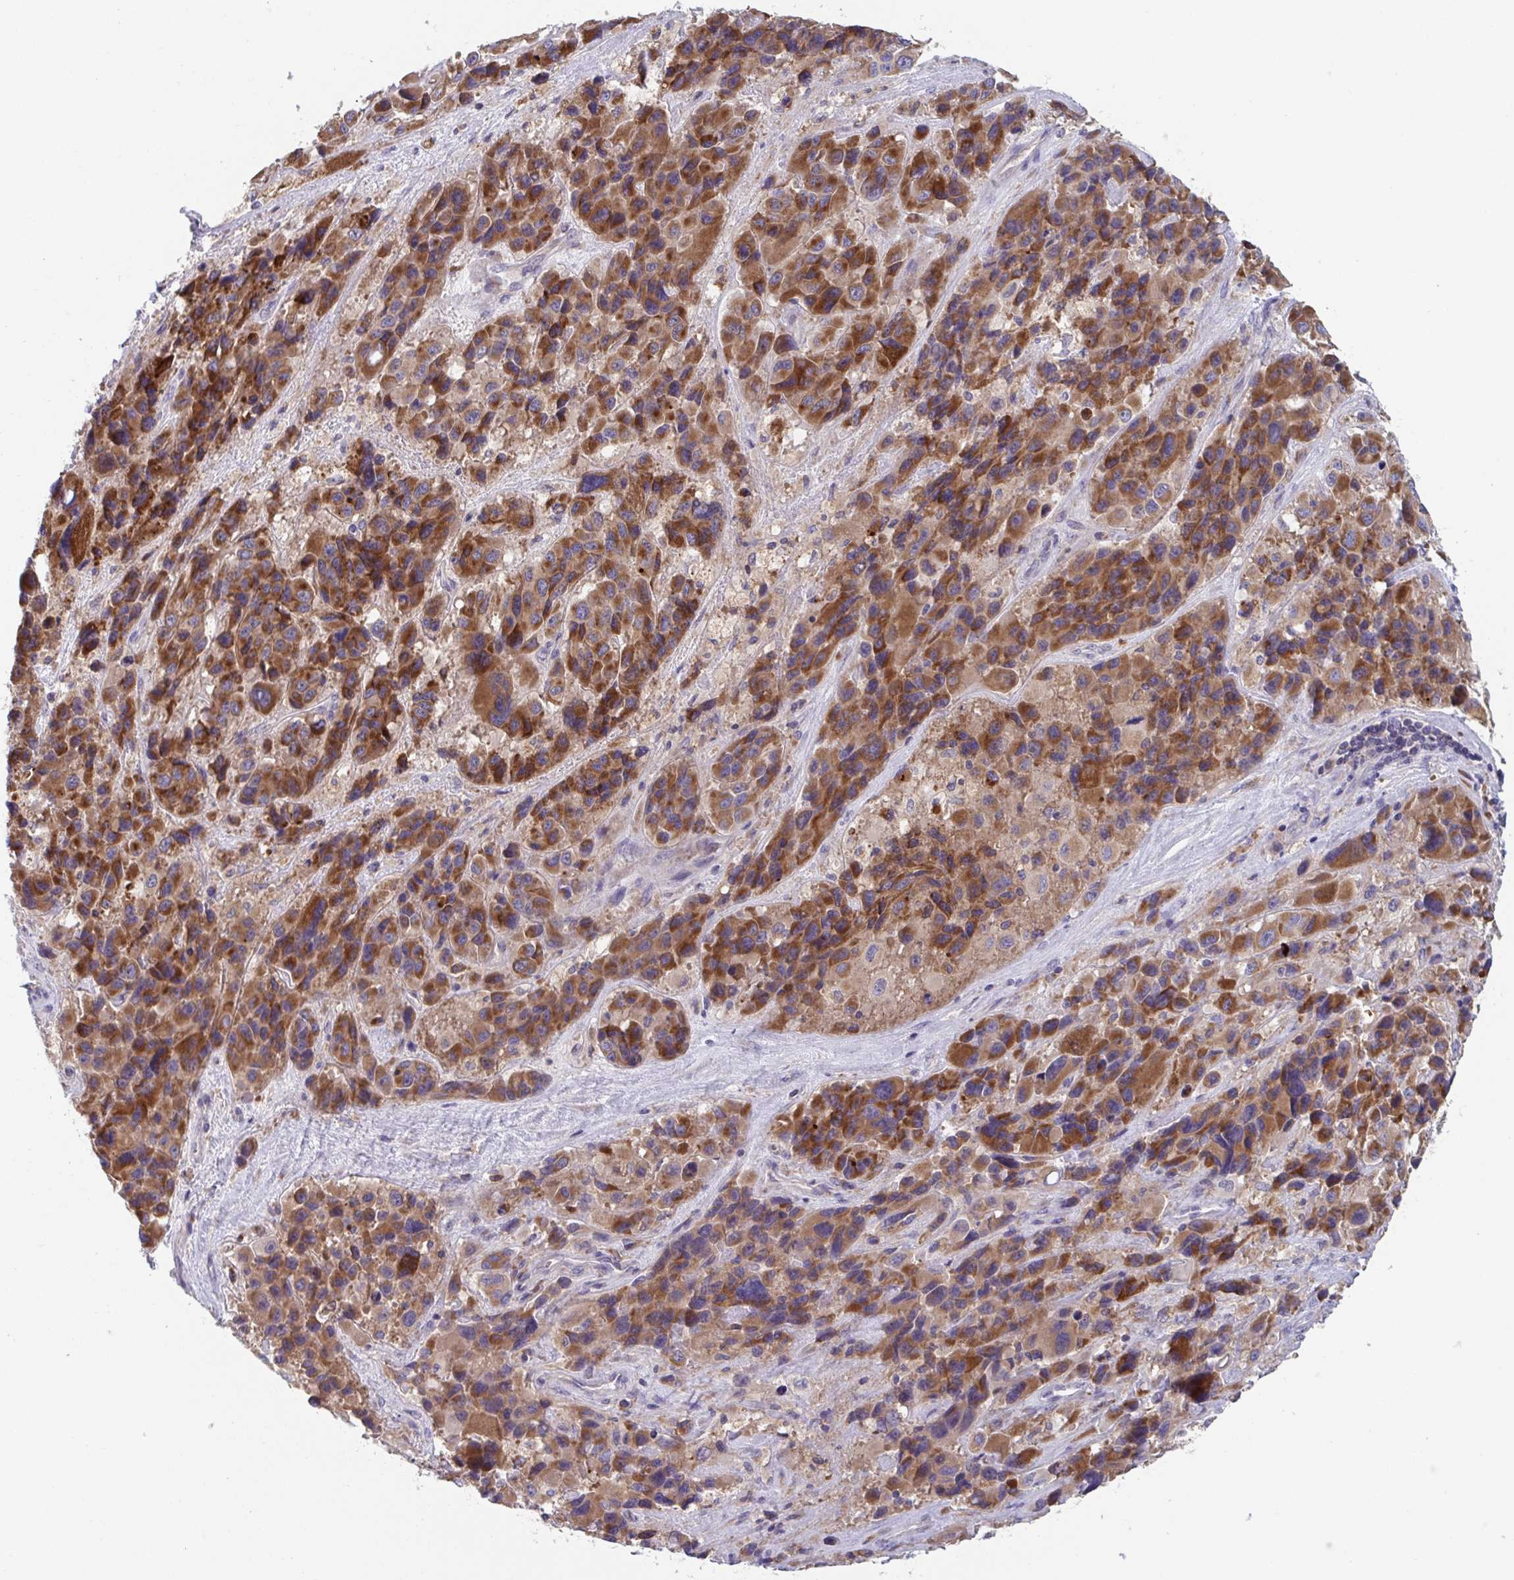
{"staining": {"intensity": "moderate", "quantity": ">75%", "location": "cytoplasmic/membranous"}, "tissue": "melanoma", "cell_type": "Tumor cells", "image_type": "cancer", "snomed": [{"axis": "morphology", "description": "Malignant melanoma, Metastatic site"}, {"axis": "topography", "description": "Lymph node"}], "caption": "A medium amount of moderate cytoplasmic/membranous staining is identified in about >75% of tumor cells in melanoma tissue.", "gene": "NIPSNAP1", "patient": {"sex": "female", "age": 65}}